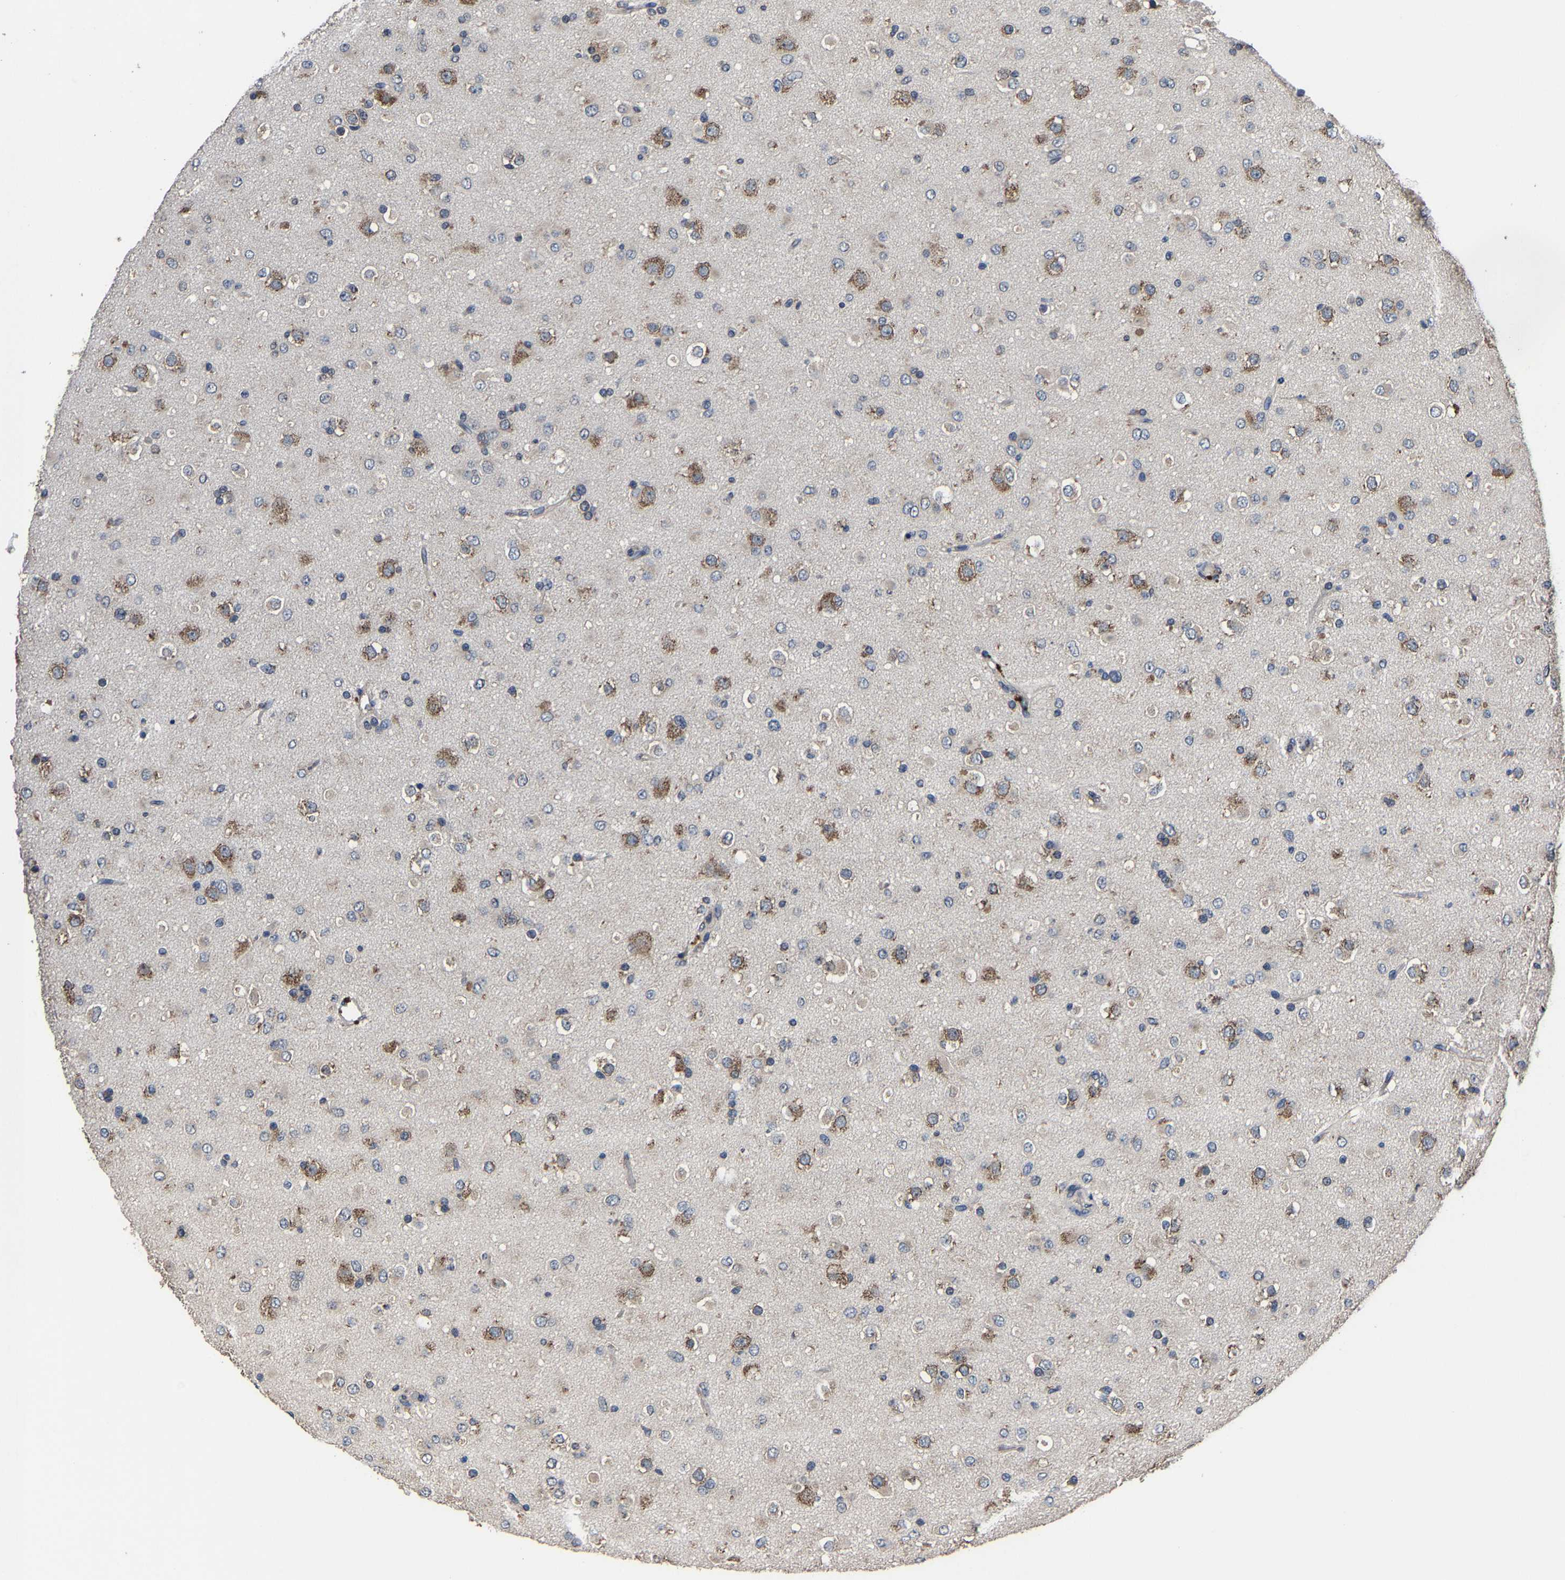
{"staining": {"intensity": "moderate", "quantity": "25%-75%", "location": "cytoplasmic/membranous"}, "tissue": "glioma", "cell_type": "Tumor cells", "image_type": "cancer", "snomed": [{"axis": "morphology", "description": "Glioma, malignant, Low grade"}, {"axis": "topography", "description": "Brain"}], "caption": "Glioma stained for a protein shows moderate cytoplasmic/membranous positivity in tumor cells.", "gene": "EBAG9", "patient": {"sex": "male", "age": 65}}